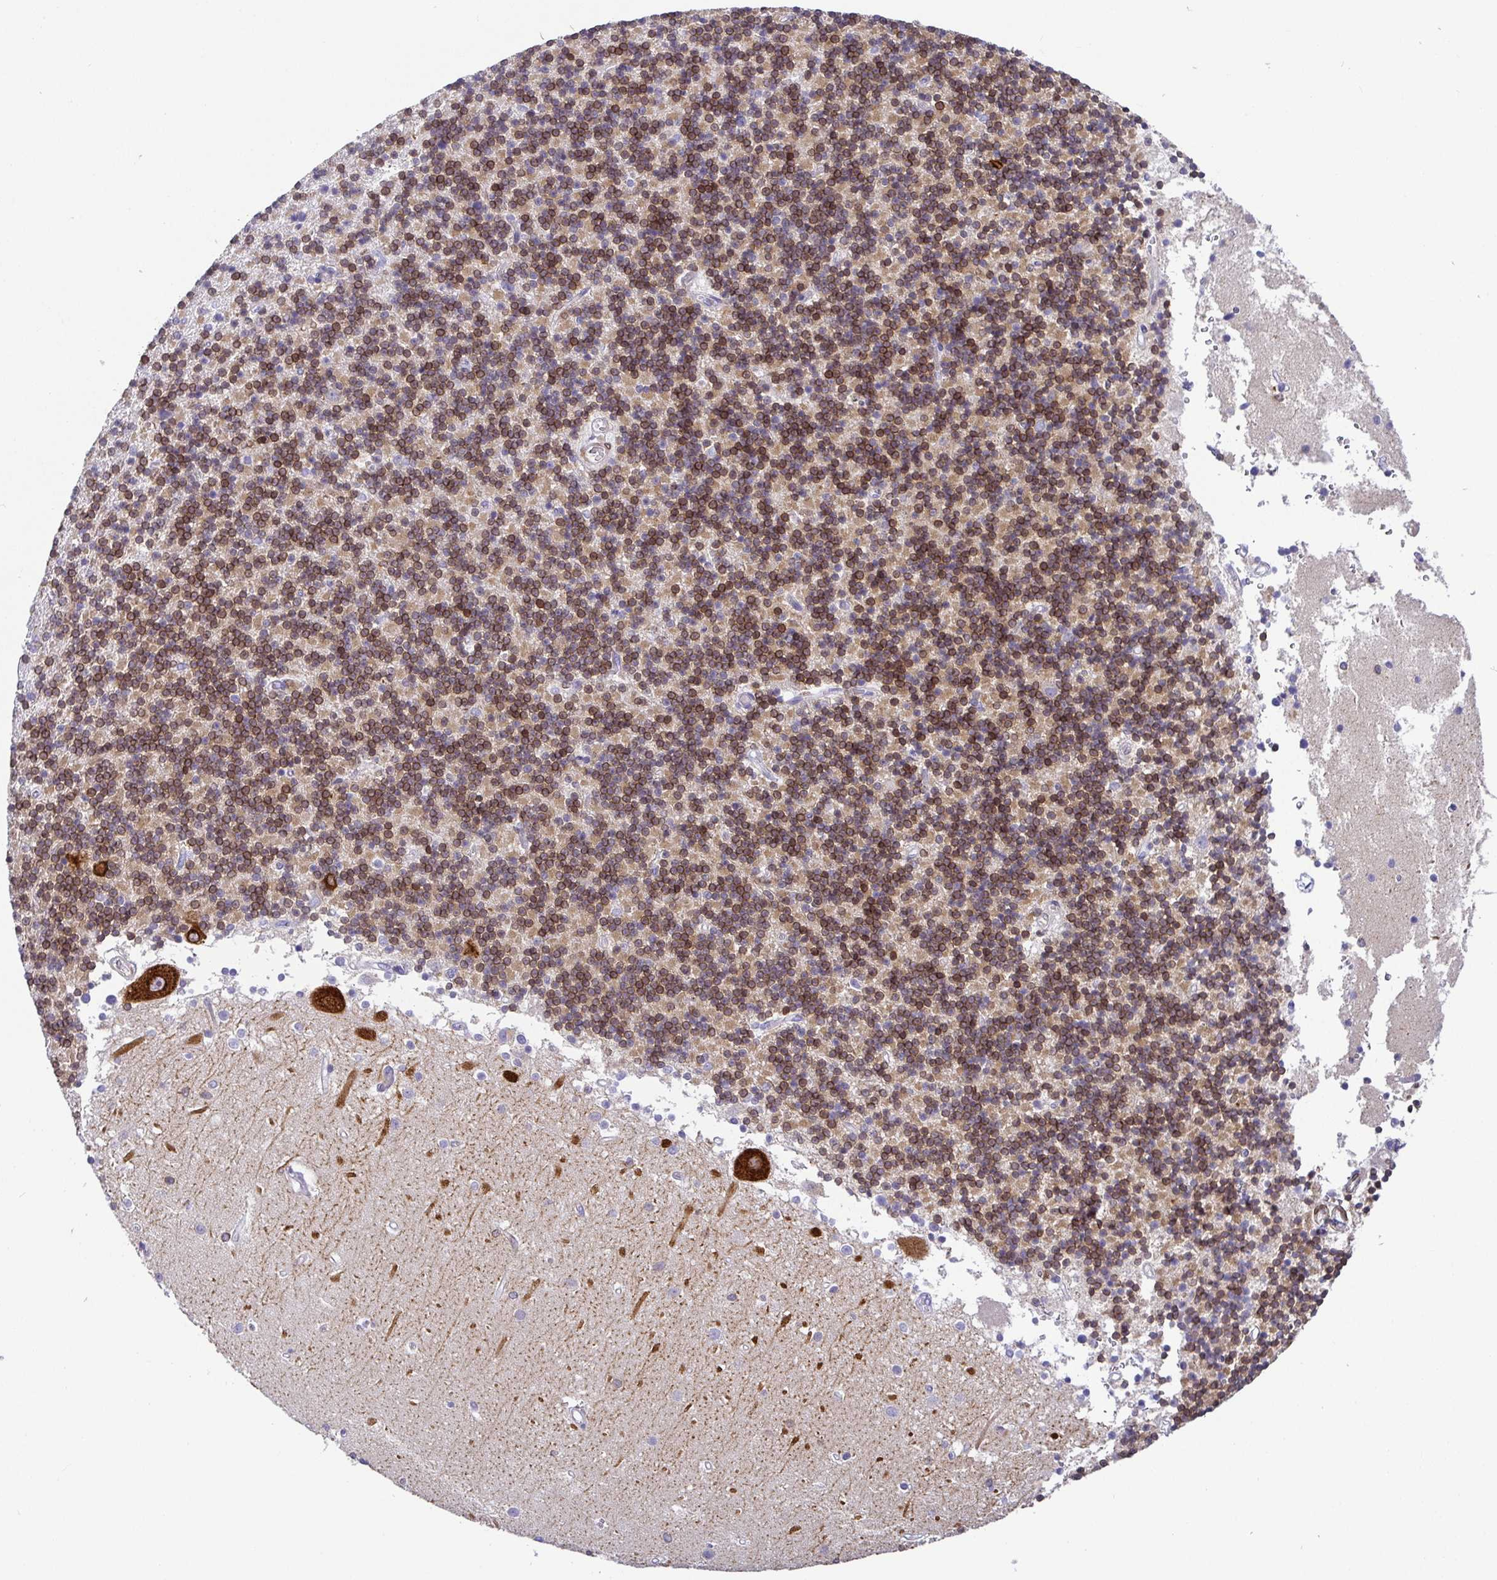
{"staining": {"intensity": "moderate", "quantity": "25%-75%", "location": "cytoplasmic/membranous,nuclear"}, "tissue": "cerebellum", "cell_type": "Cells in granular layer", "image_type": "normal", "snomed": [{"axis": "morphology", "description": "Normal tissue, NOS"}, {"axis": "topography", "description": "Cerebellum"}], "caption": "Immunohistochemistry (DAB) staining of normal human cerebellum displays moderate cytoplasmic/membranous,nuclear protein expression in about 25%-75% of cells in granular layer. (brown staining indicates protein expression, while blue staining denotes nuclei).", "gene": "TP53I11", "patient": {"sex": "male", "age": 54}}